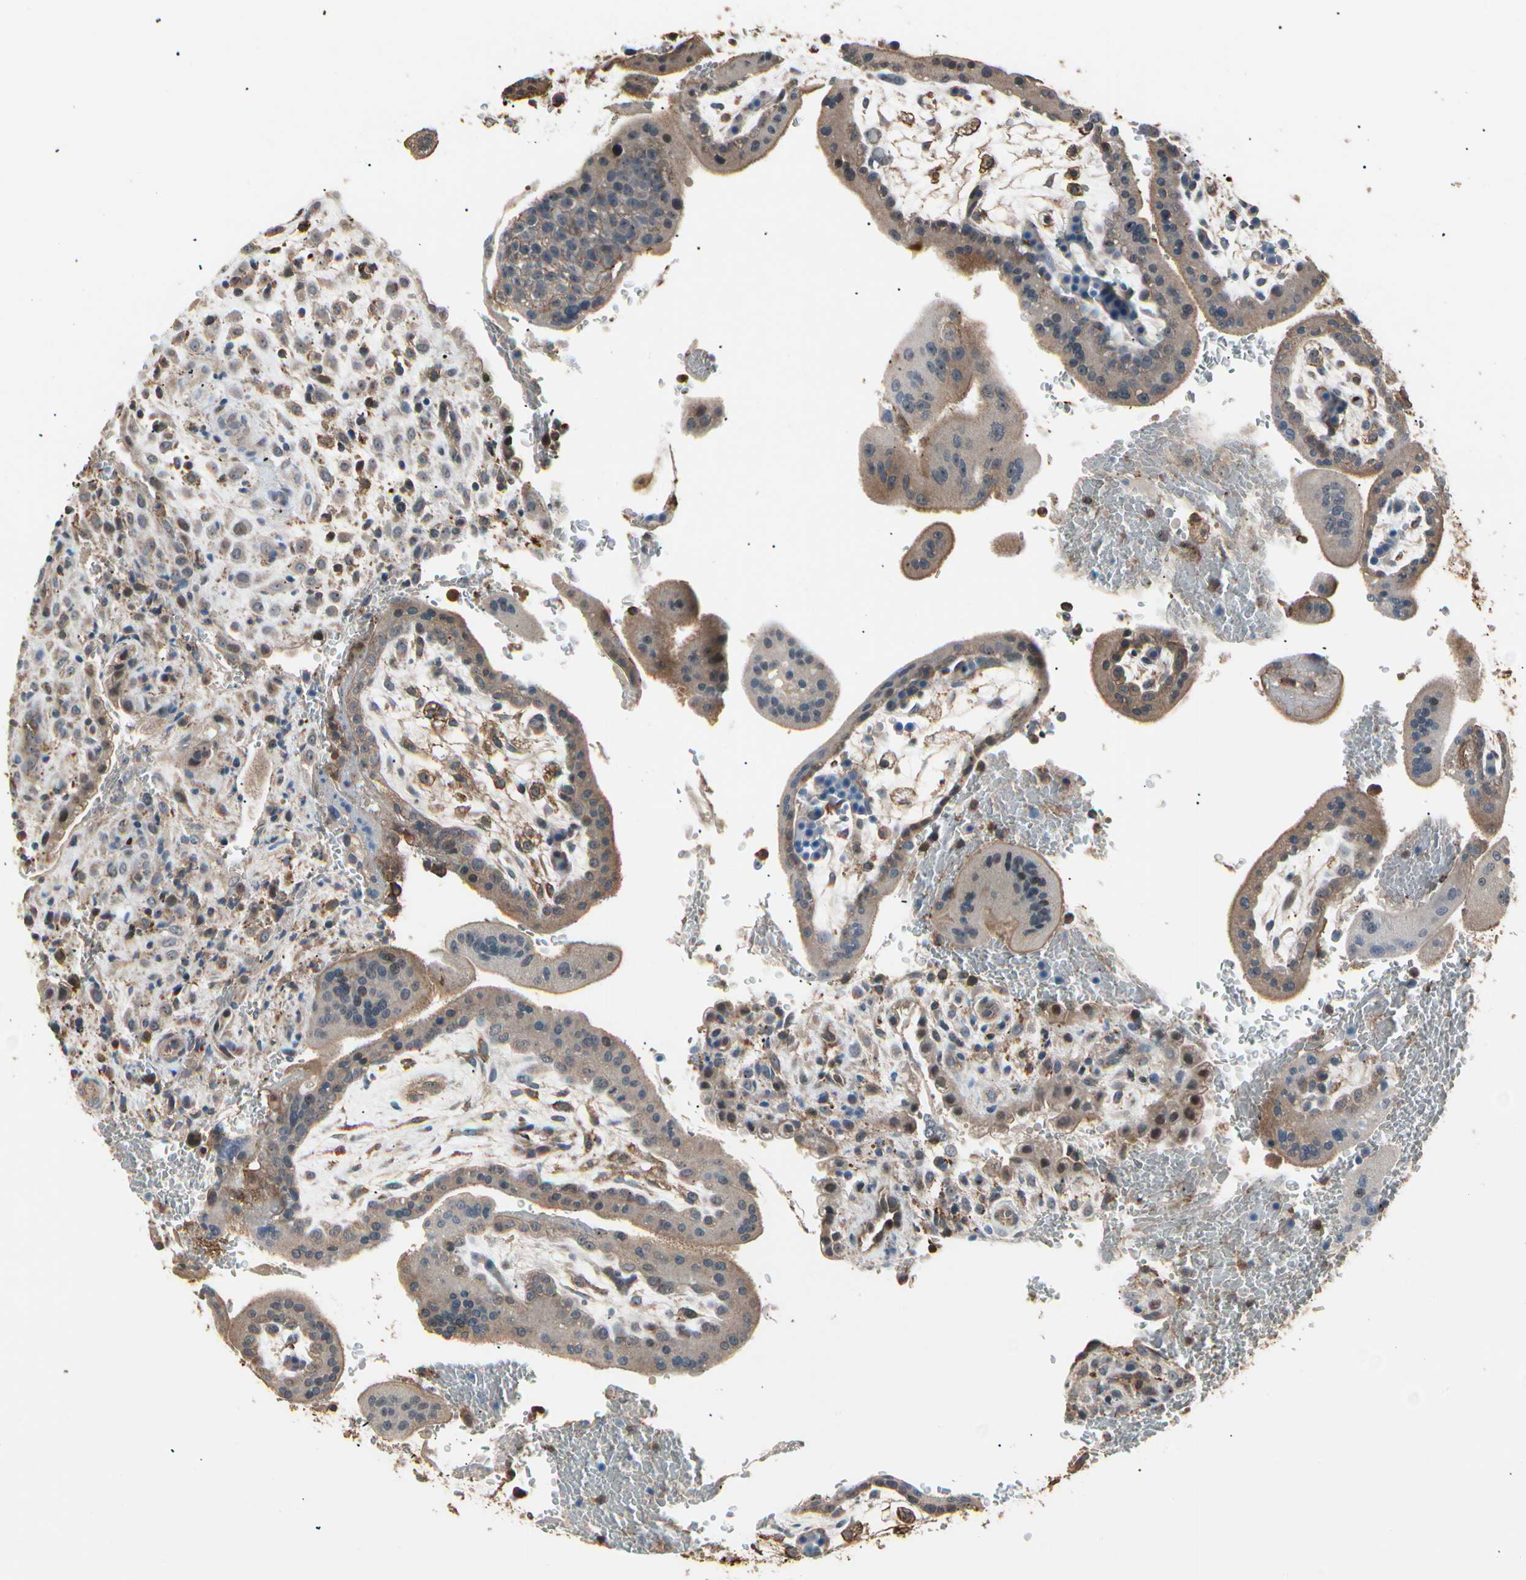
{"staining": {"intensity": "moderate", "quantity": "25%-75%", "location": "cytoplasmic/membranous"}, "tissue": "placenta", "cell_type": "Decidual cells", "image_type": "normal", "snomed": [{"axis": "morphology", "description": "Normal tissue, NOS"}, {"axis": "topography", "description": "Placenta"}], "caption": "Protein analysis of normal placenta demonstrates moderate cytoplasmic/membranous positivity in about 25%-75% of decidual cells.", "gene": "MAPK13", "patient": {"sex": "female", "age": 35}}